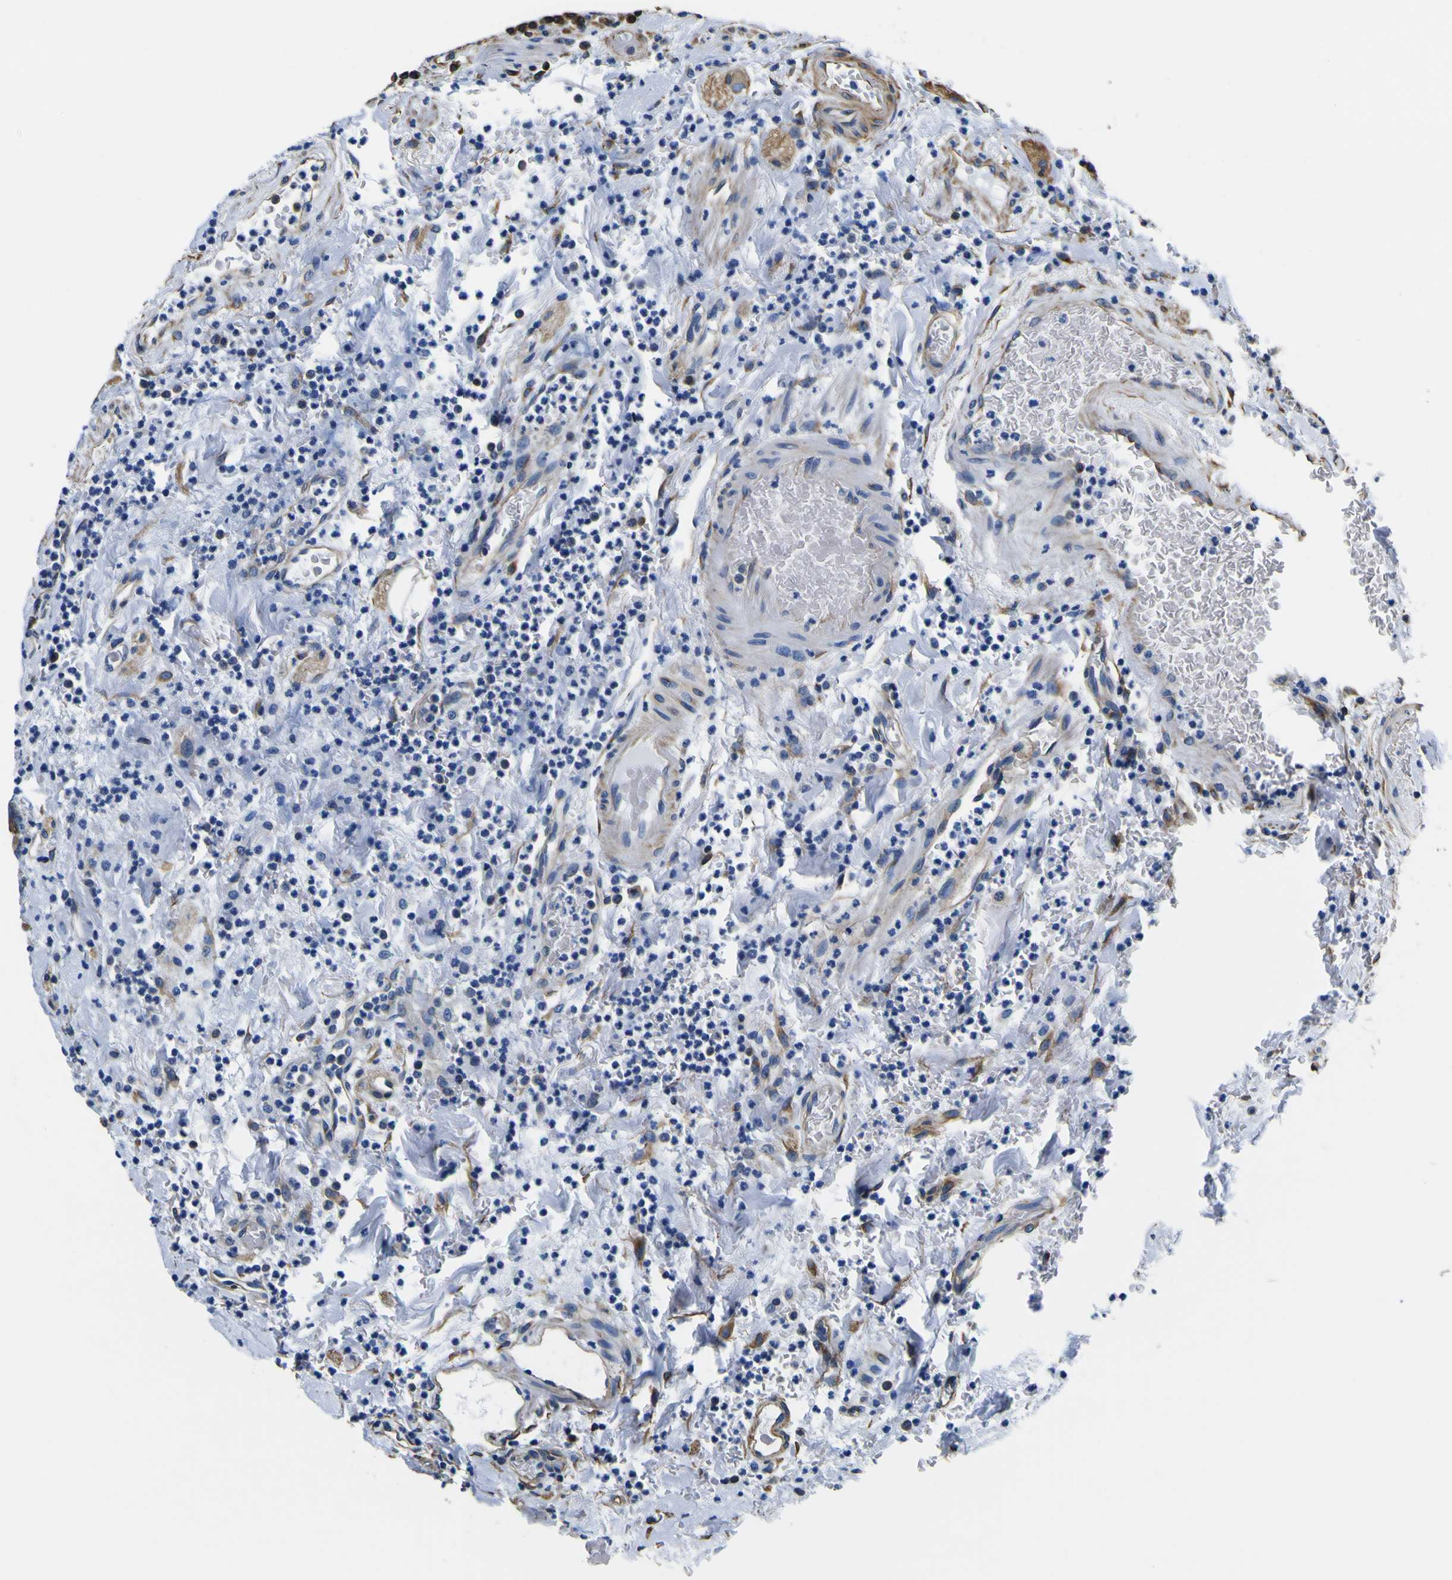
{"staining": {"intensity": "weak", "quantity": ">75%", "location": "cytoplasmic/membranous"}, "tissue": "stomach", "cell_type": "Glandular cells", "image_type": "normal", "snomed": [{"axis": "morphology", "description": "Normal tissue, NOS"}, {"axis": "topography", "description": "Stomach, upper"}], "caption": "Weak cytoplasmic/membranous positivity for a protein is present in approximately >75% of glandular cells of benign stomach using immunohistochemistry.", "gene": "TUBA1B", "patient": {"sex": "male", "age": 68}}